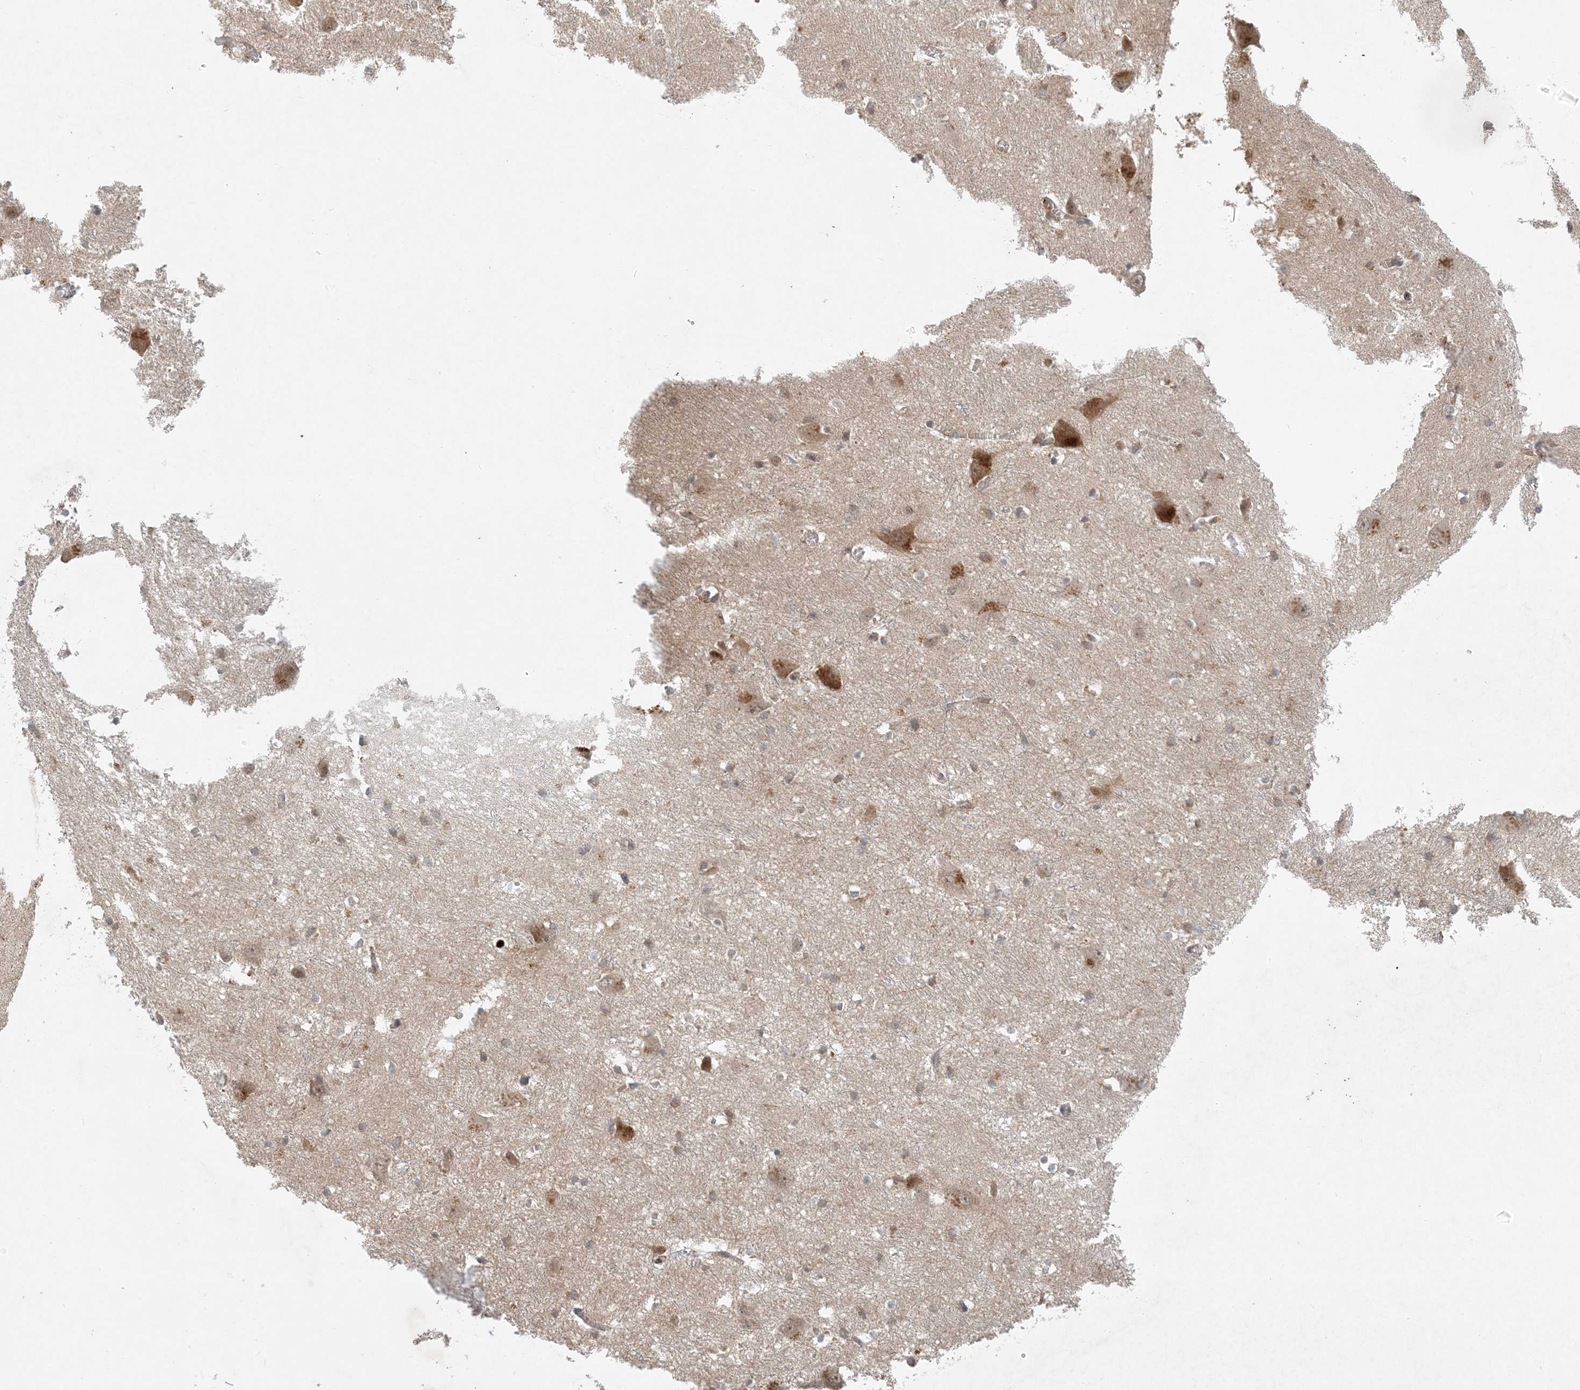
{"staining": {"intensity": "moderate", "quantity": "<25%", "location": "cytoplasmic/membranous"}, "tissue": "caudate", "cell_type": "Glial cells", "image_type": "normal", "snomed": [{"axis": "morphology", "description": "Normal tissue, NOS"}, {"axis": "topography", "description": "Lateral ventricle wall"}], "caption": "Immunohistochemical staining of unremarkable human caudate exhibits <25% levels of moderate cytoplasmic/membranous protein expression in about <25% of glial cells. (Brightfield microscopy of DAB IHC at high magnification).", "gene": "ZCCHC4", "patient": {"sex": "male", "age": 37}}